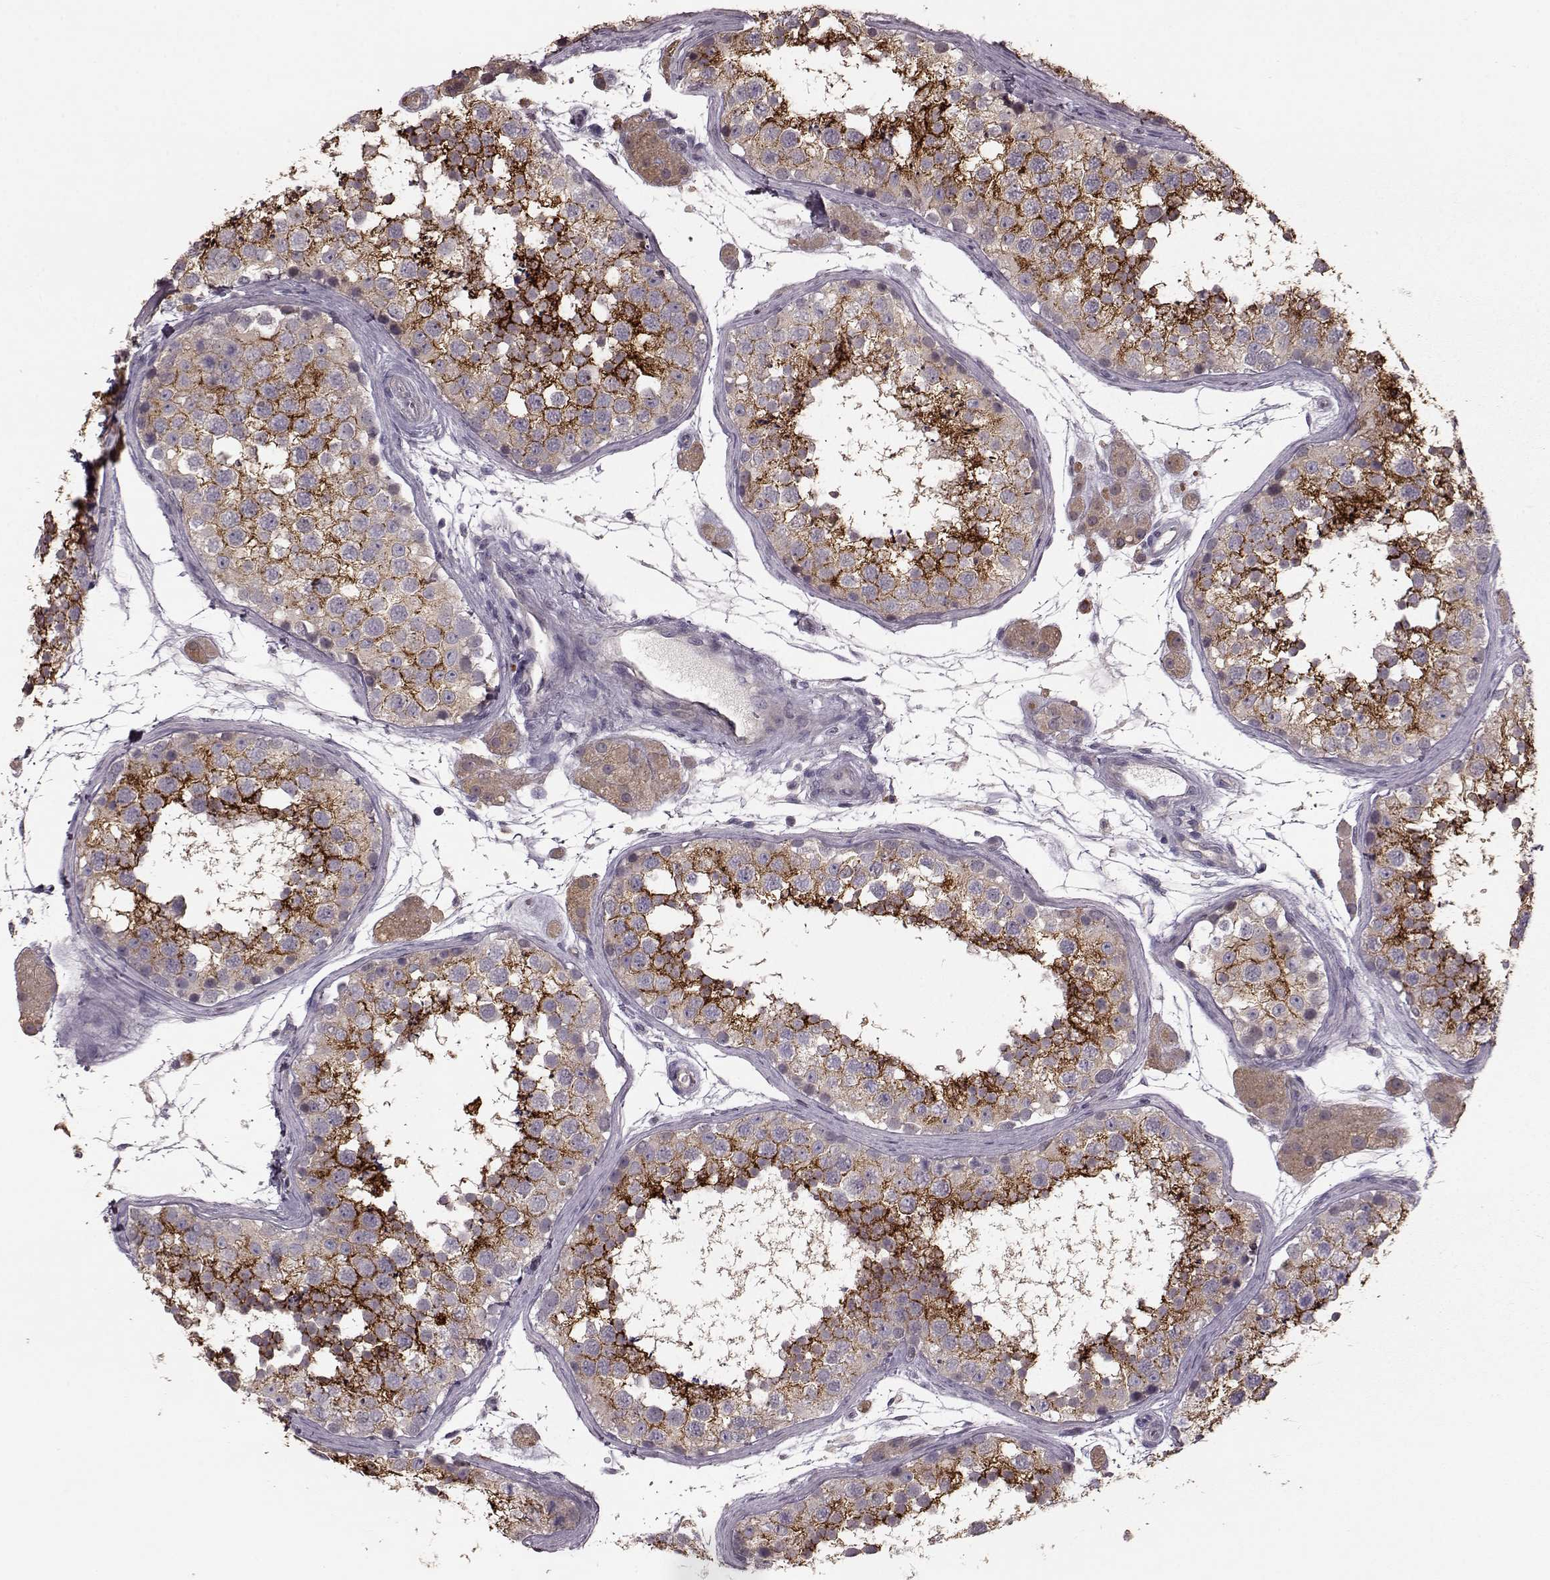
{"staining": {"intensity": "strong", "quantity": "25%-75%", "location": "cytoplasmic/membranous"}, "tissue": "testis", "cell_type": "Cells in seminiferous ducts", "image_type": "normal", "snomed": [{"axis": "morphology", "description": "Normal tissue, NOS"}, {"axis": "topography", "description": "Testis"}], "caption": "Immunohistochemical staining of unremarkable human testis shows strong cytoplasmic/membranous protein positivity in approximately 25%-75% of cells in seminiferous ducts.", "gene": "SLC52A3", "patient": {"sex": "male", "age": 41}}